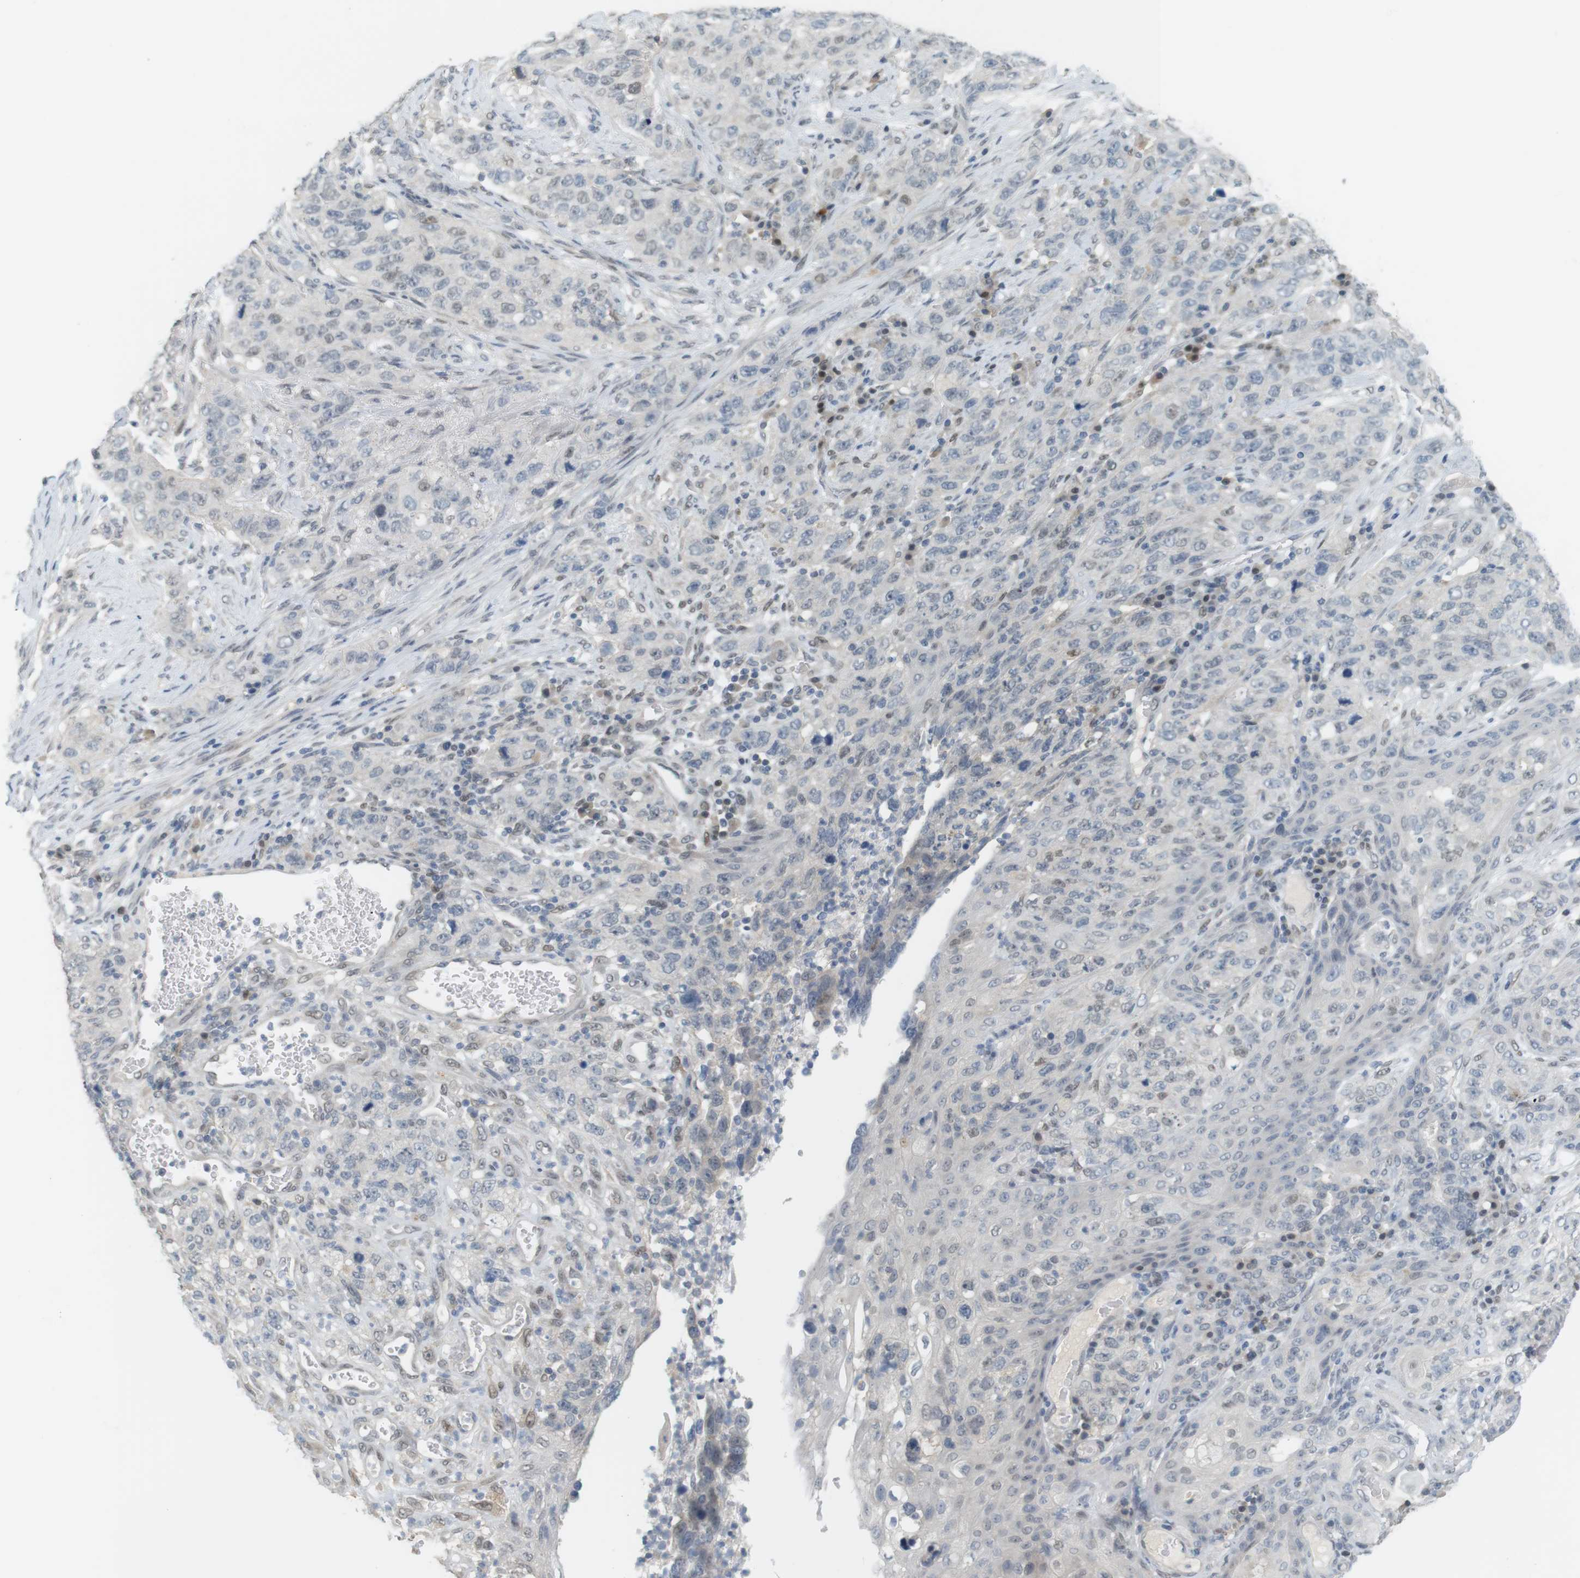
{"staining": {"intensity": "weak", "quantity": "<25%", "location": "nuclear"}, "tissue": "stomach cancer", "cell_type": "Tumor cells", "image_type": "cancer", "snomed": [{"axis": "morphology", "description": "Adenocarcinoma, NOS"}, {"axis": "topography", "description": "Stomach"}], "caption": "The micrograph reveals no significant positivity in tumor cells of stomach adenocarcinoma.", "gene": "CREB3L2", "patient": {"sex": "male", "age": 48}}